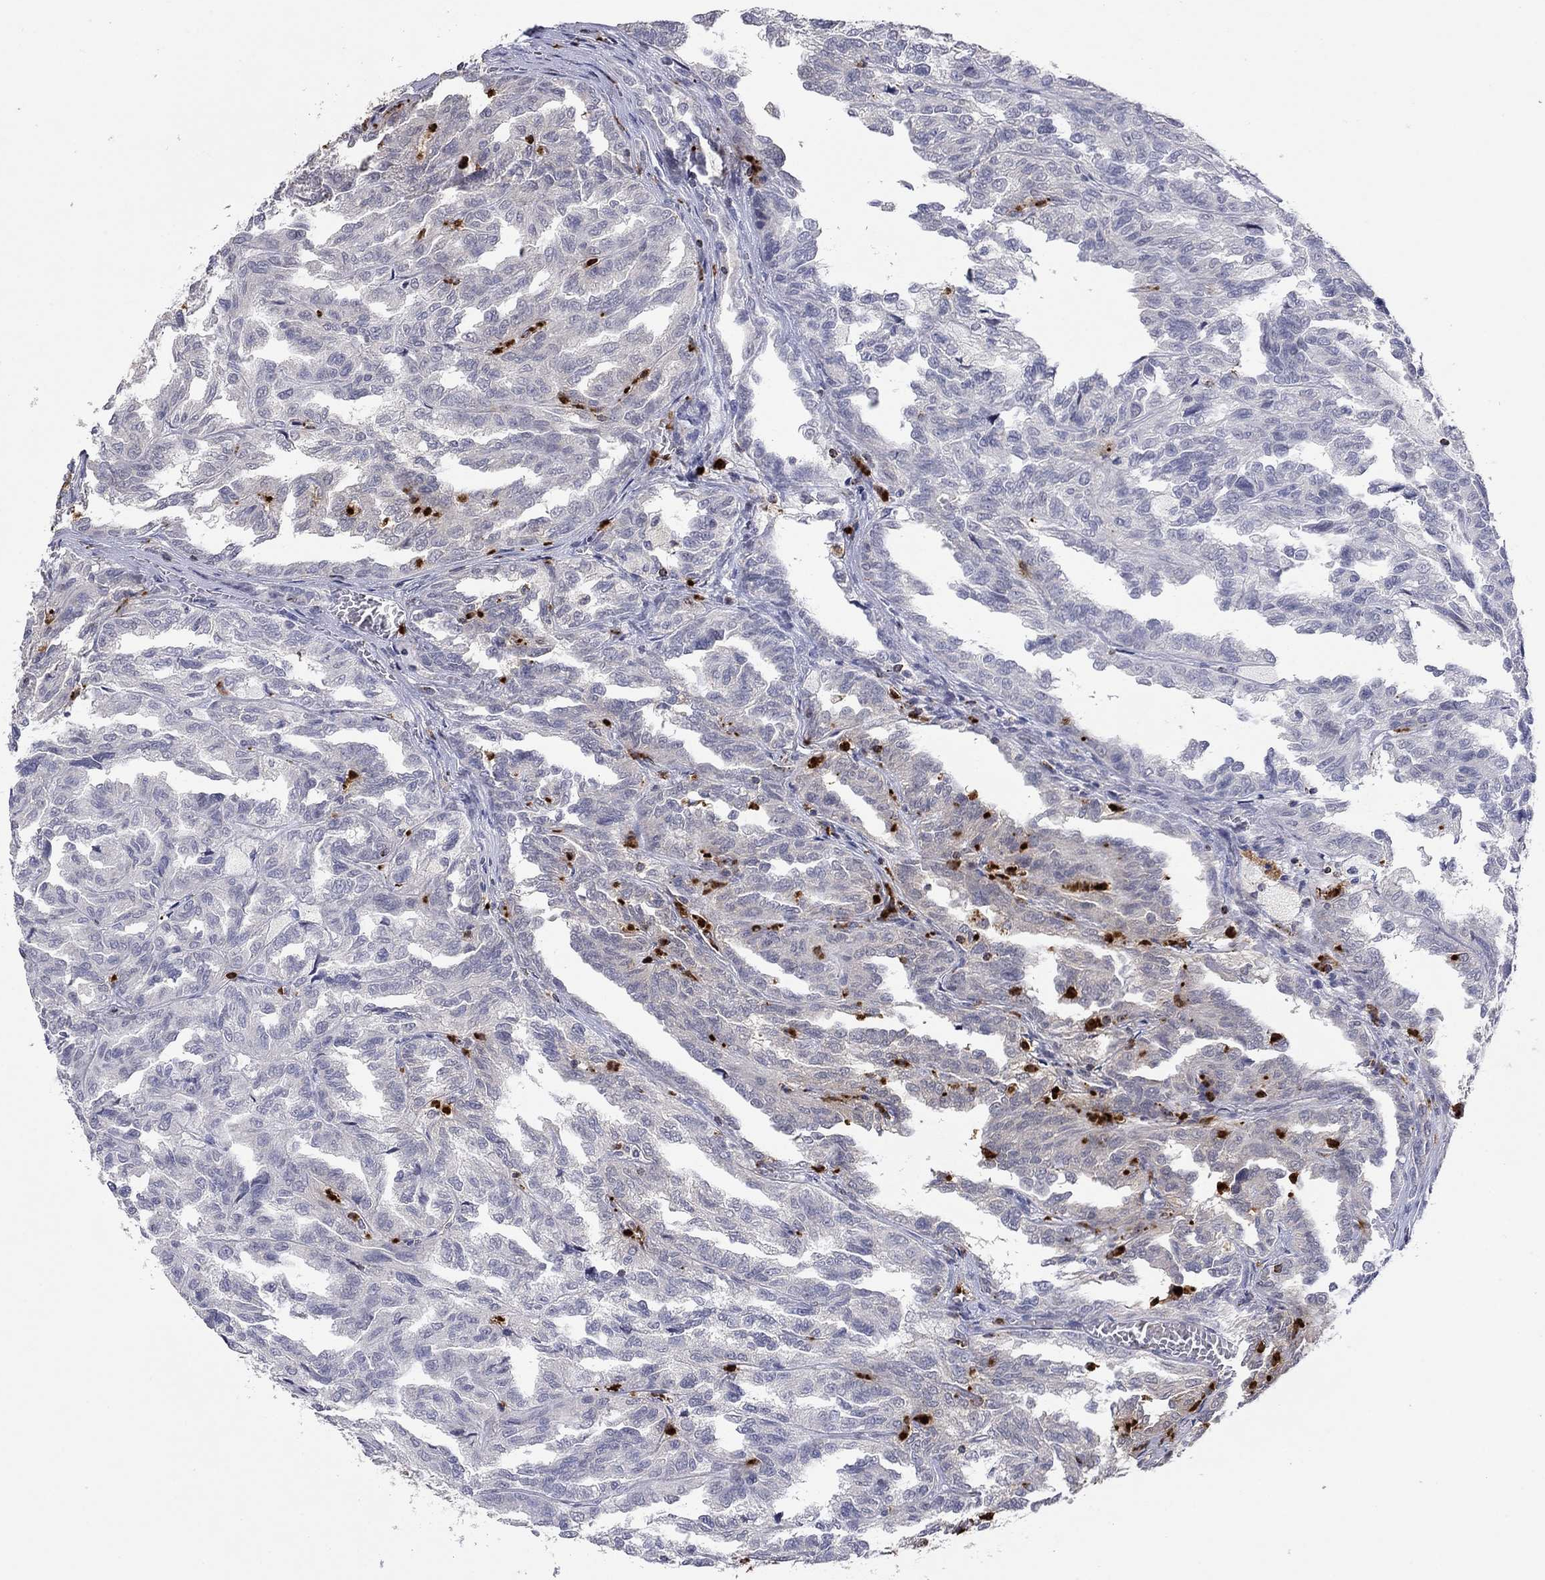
{"staining": {"intensity": "negative", "quantity": "none", "location": "none"}, "tissue": "renal cancer", "cell_type": "Tumor cells", "image_type": "cancer", "snomed": [{"axis": "morphology", "description": "Adenocarcinoma, NOS"}, {"axis": "topography", "description": "Kidney"}], "caption": "This is an immunohistochemistry (IHC) photomicrograph of human renal cancer (adenocarcinoma). There is no staining in tumor cells.", "gene": "CCL5", "patient": {"sex": "male", "age": 79}}